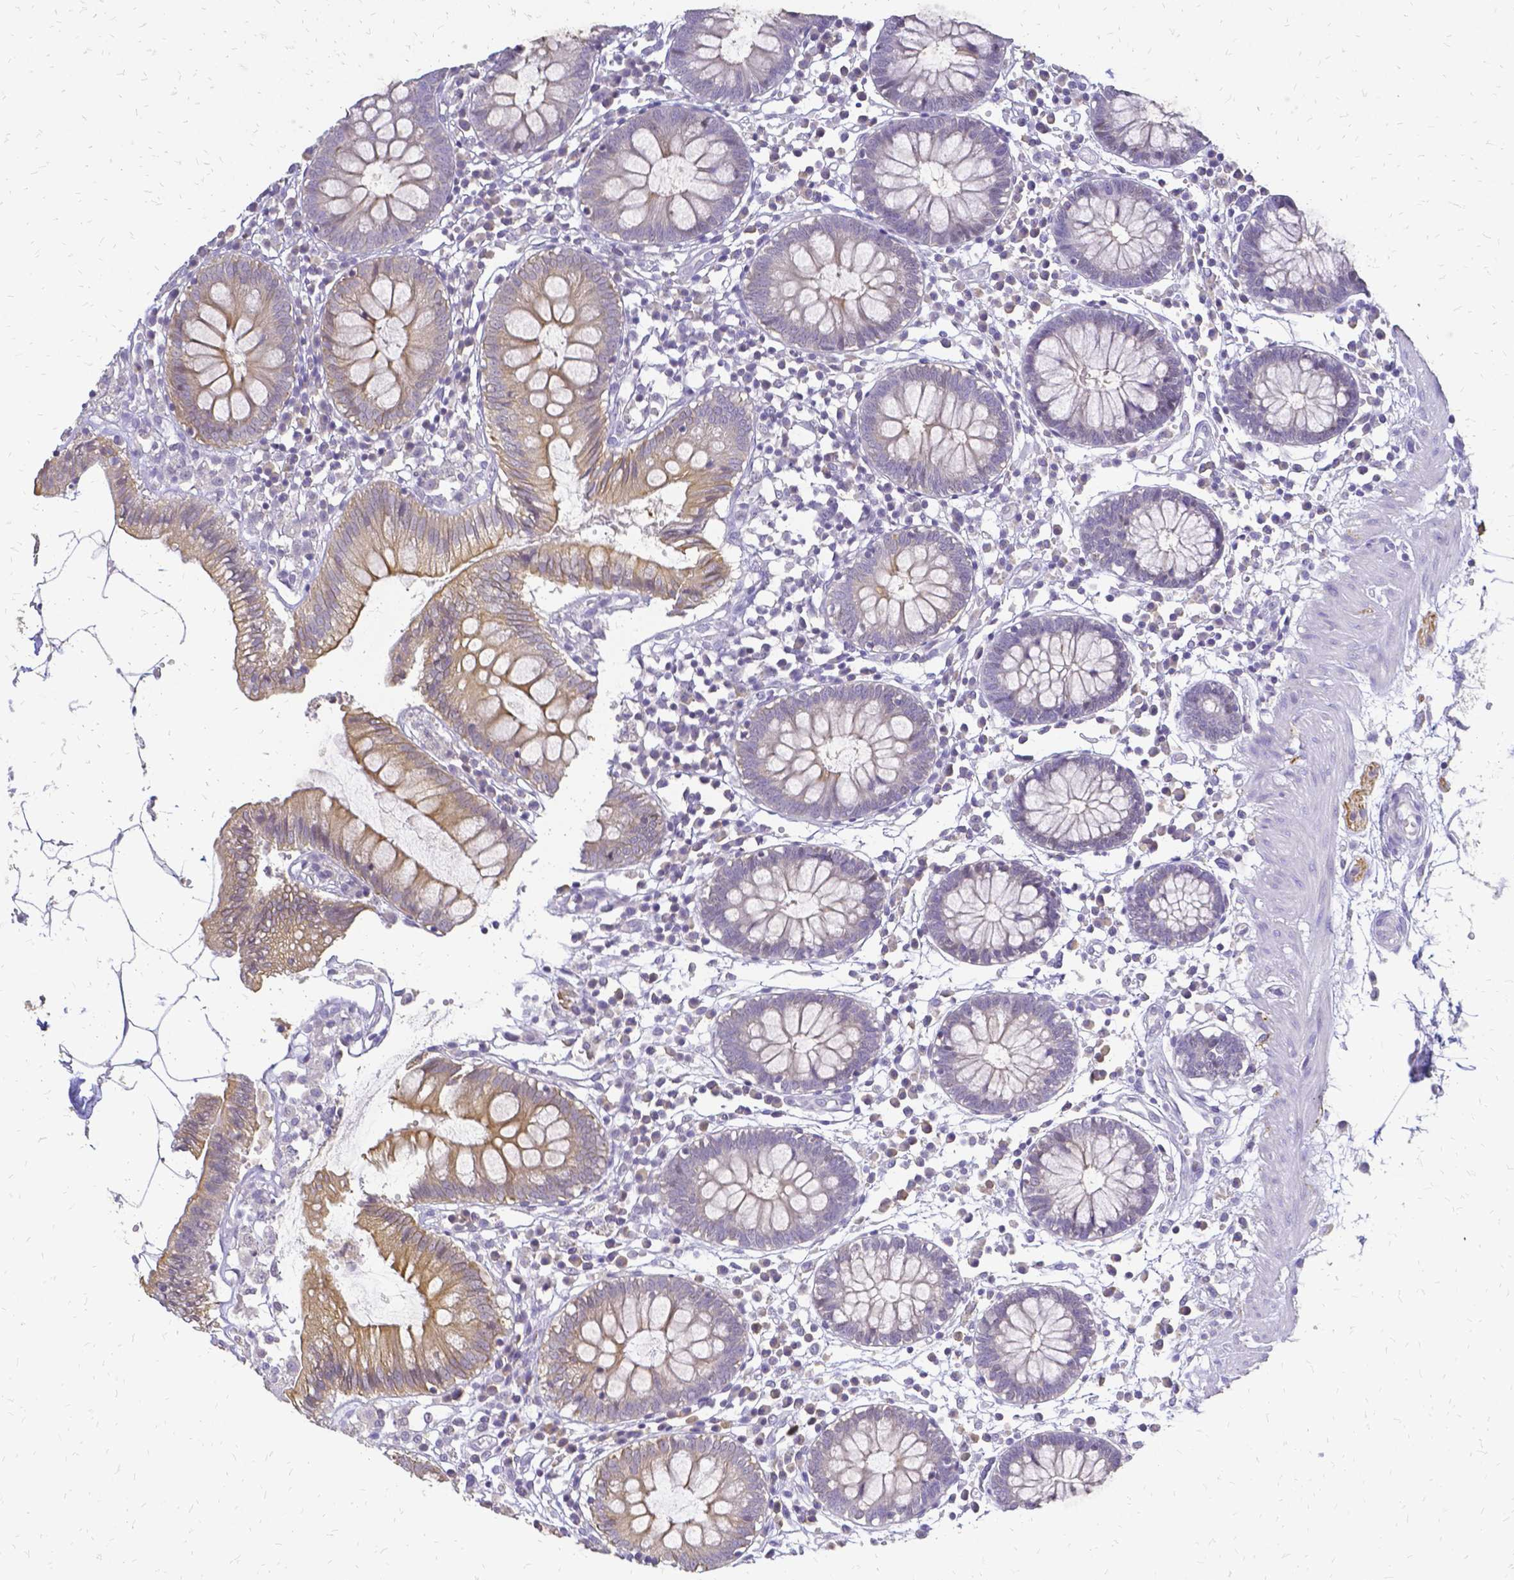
{"staining": {"intensity": "negative", "quantity": "none", "location": "none"}, "tissue": "colon", "cell_type": "Endothelial cells", "image_type": "normal", "snomed": [{"axis": "morphology", "description": "Normal tissue, NOS"}, {"axis": "morphology", "description": "Adenocarcinoma, NOS"}, {"axis": "topography", "description": "Colon"}], "caption": "High power microscopy histopathology image of an immunohistochemistry (IHC) histopathology image of normal colon, revealing no significant positivity in endothelial cells. (DAB (3,3'-diaminobenzidine) immunohistochemistry (IHC) visualized using brightfield microscopy, high magnification).", "gene": "CIB1", "patient": {"sex": "male", "age": 83}}